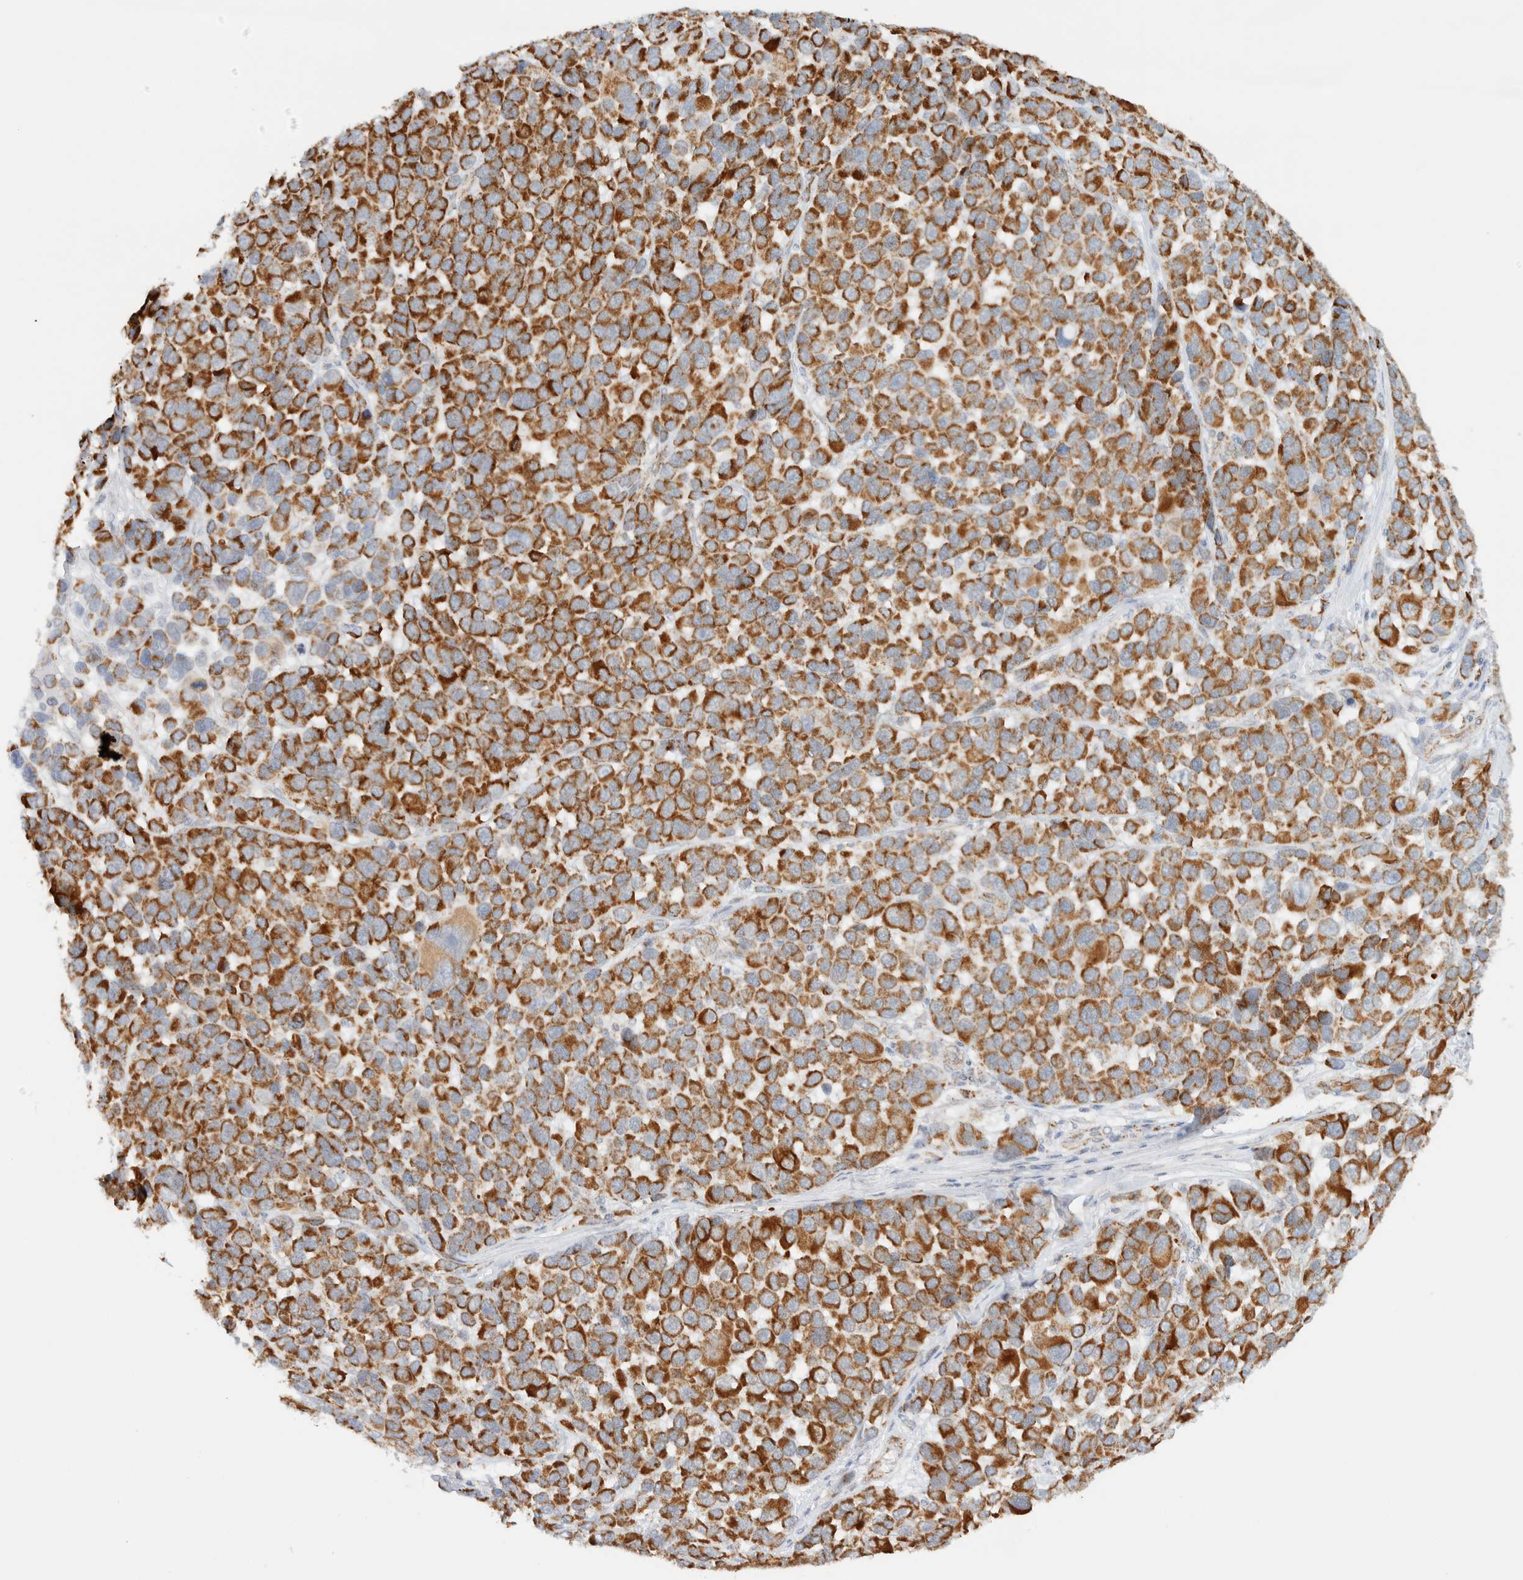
{"staining": {"intensity": "strong", "quantity": ">75%", "location": "cytoplasmic/membranous"}, "tissue": "melanoma", "cell_type": "Tumor cells", "image_type": "cancer", "snomed": [{"axis": "morphology", "description": "Malignant melanoma, NOS"}, {"axis": "topography", "description": "Skin"}], "caption": "The photomicrograph shows a brown stain indicating the presence of a protein in the cytoplasmic/membranous of tumor cells in melanoma. (brown staining indicates protein expression, while blue staining denotes nuclei).", "gene": "KIFAP3", "patient": {"sex": "male", "age": 53}}